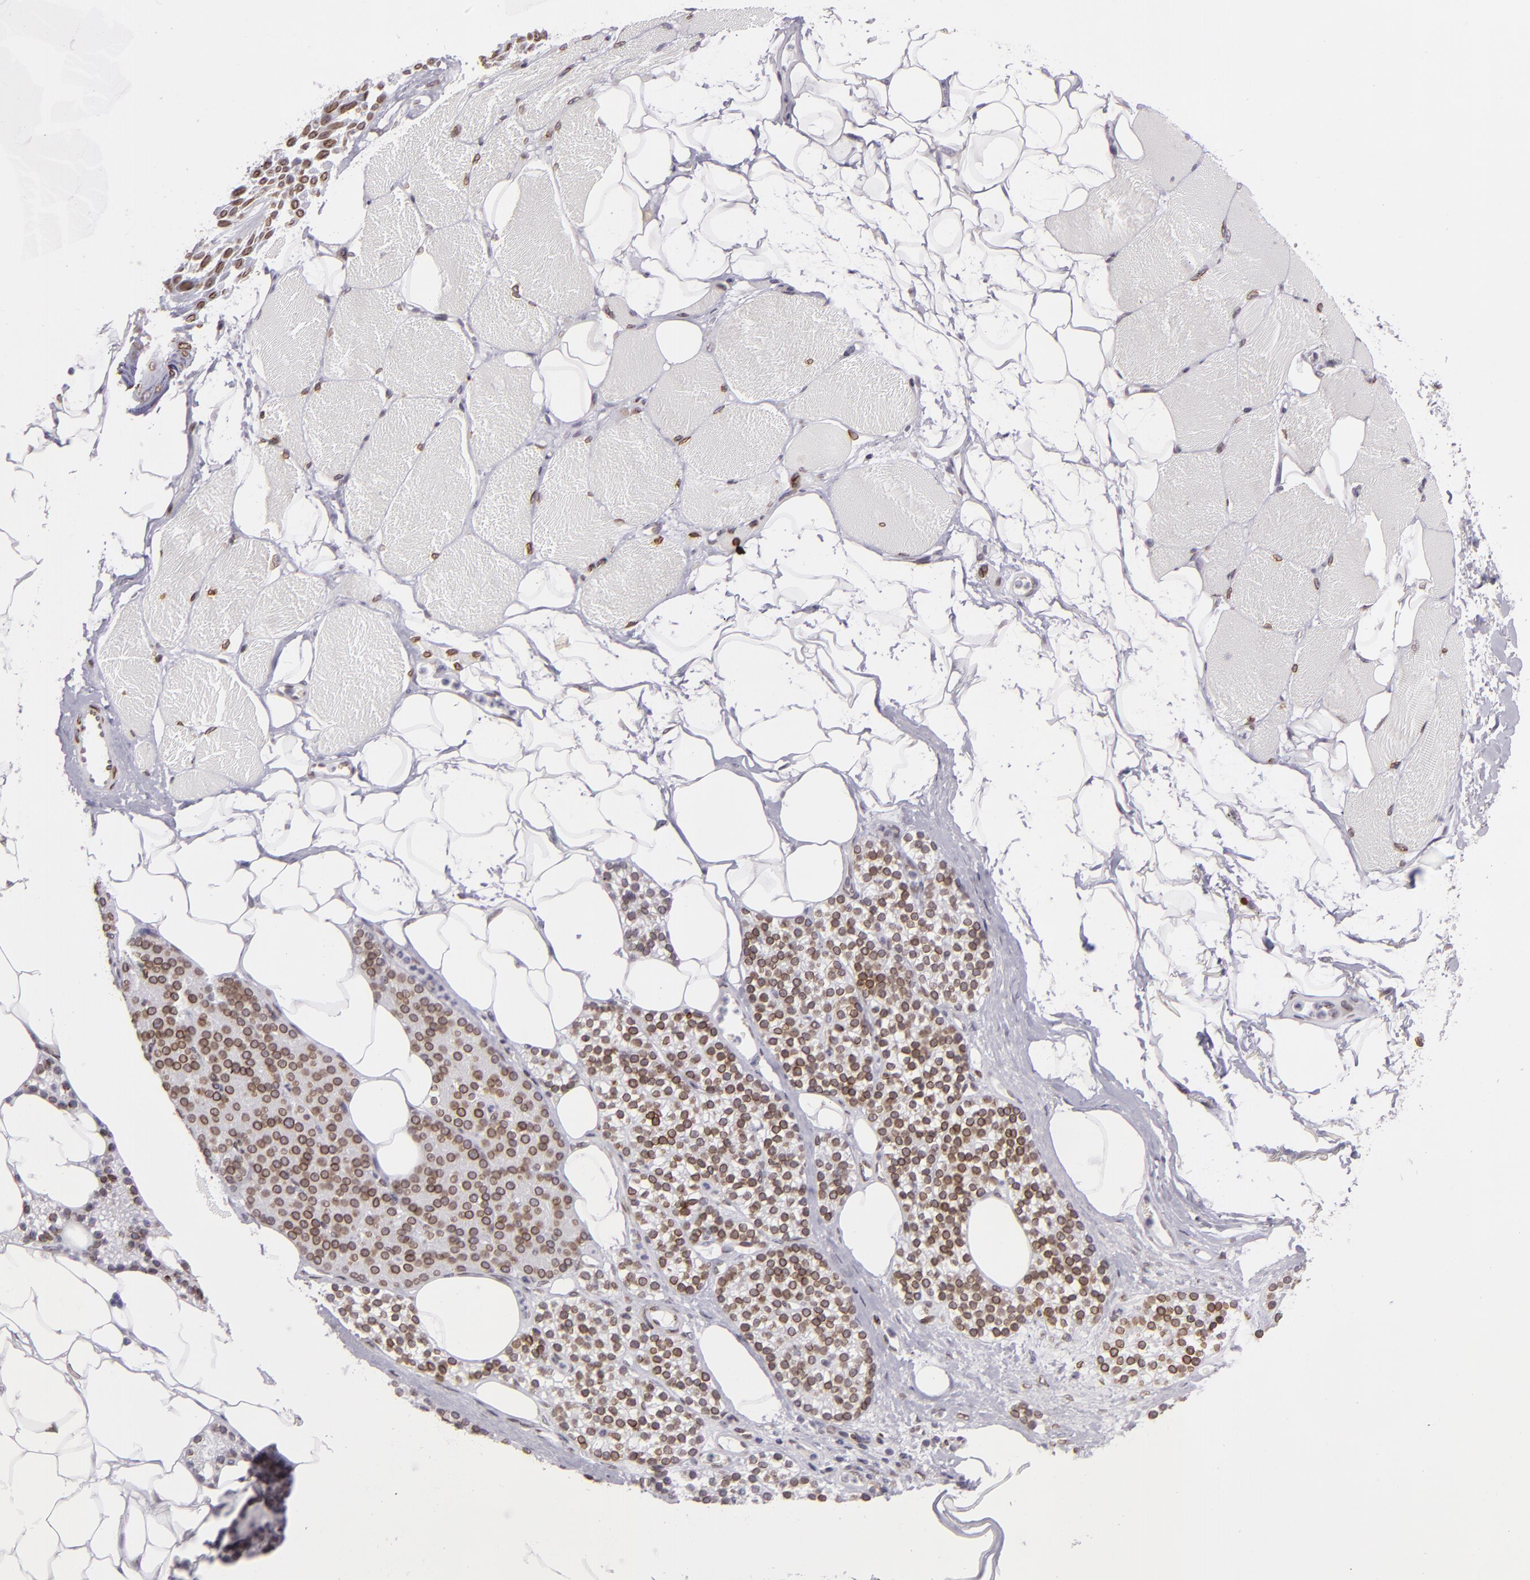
{"staining": {"intensity": "moderate", "quantity": ">75%", "location": "nuclear"}, "tissue": "skeletal muscle", "cell_type": "Myocytes", "image_type": "normal", "snomed": [{"axis": "morphology", "description": "Normal tissue, NOS"}, {"axis": "topography", "description": "Skeletal muscle"}, {"axis": "topography", "description": "Parathyroid gland"}], "caption": "The micrograph demonstrates a brown stain indicating the presence of a protein in the nuclear of myocytes in skeletal muscle. (DAB = brown stain, brightfield microscopy at high magnification).", "gene": "EMD", "patient": {"sex": "female", "age": 37}}